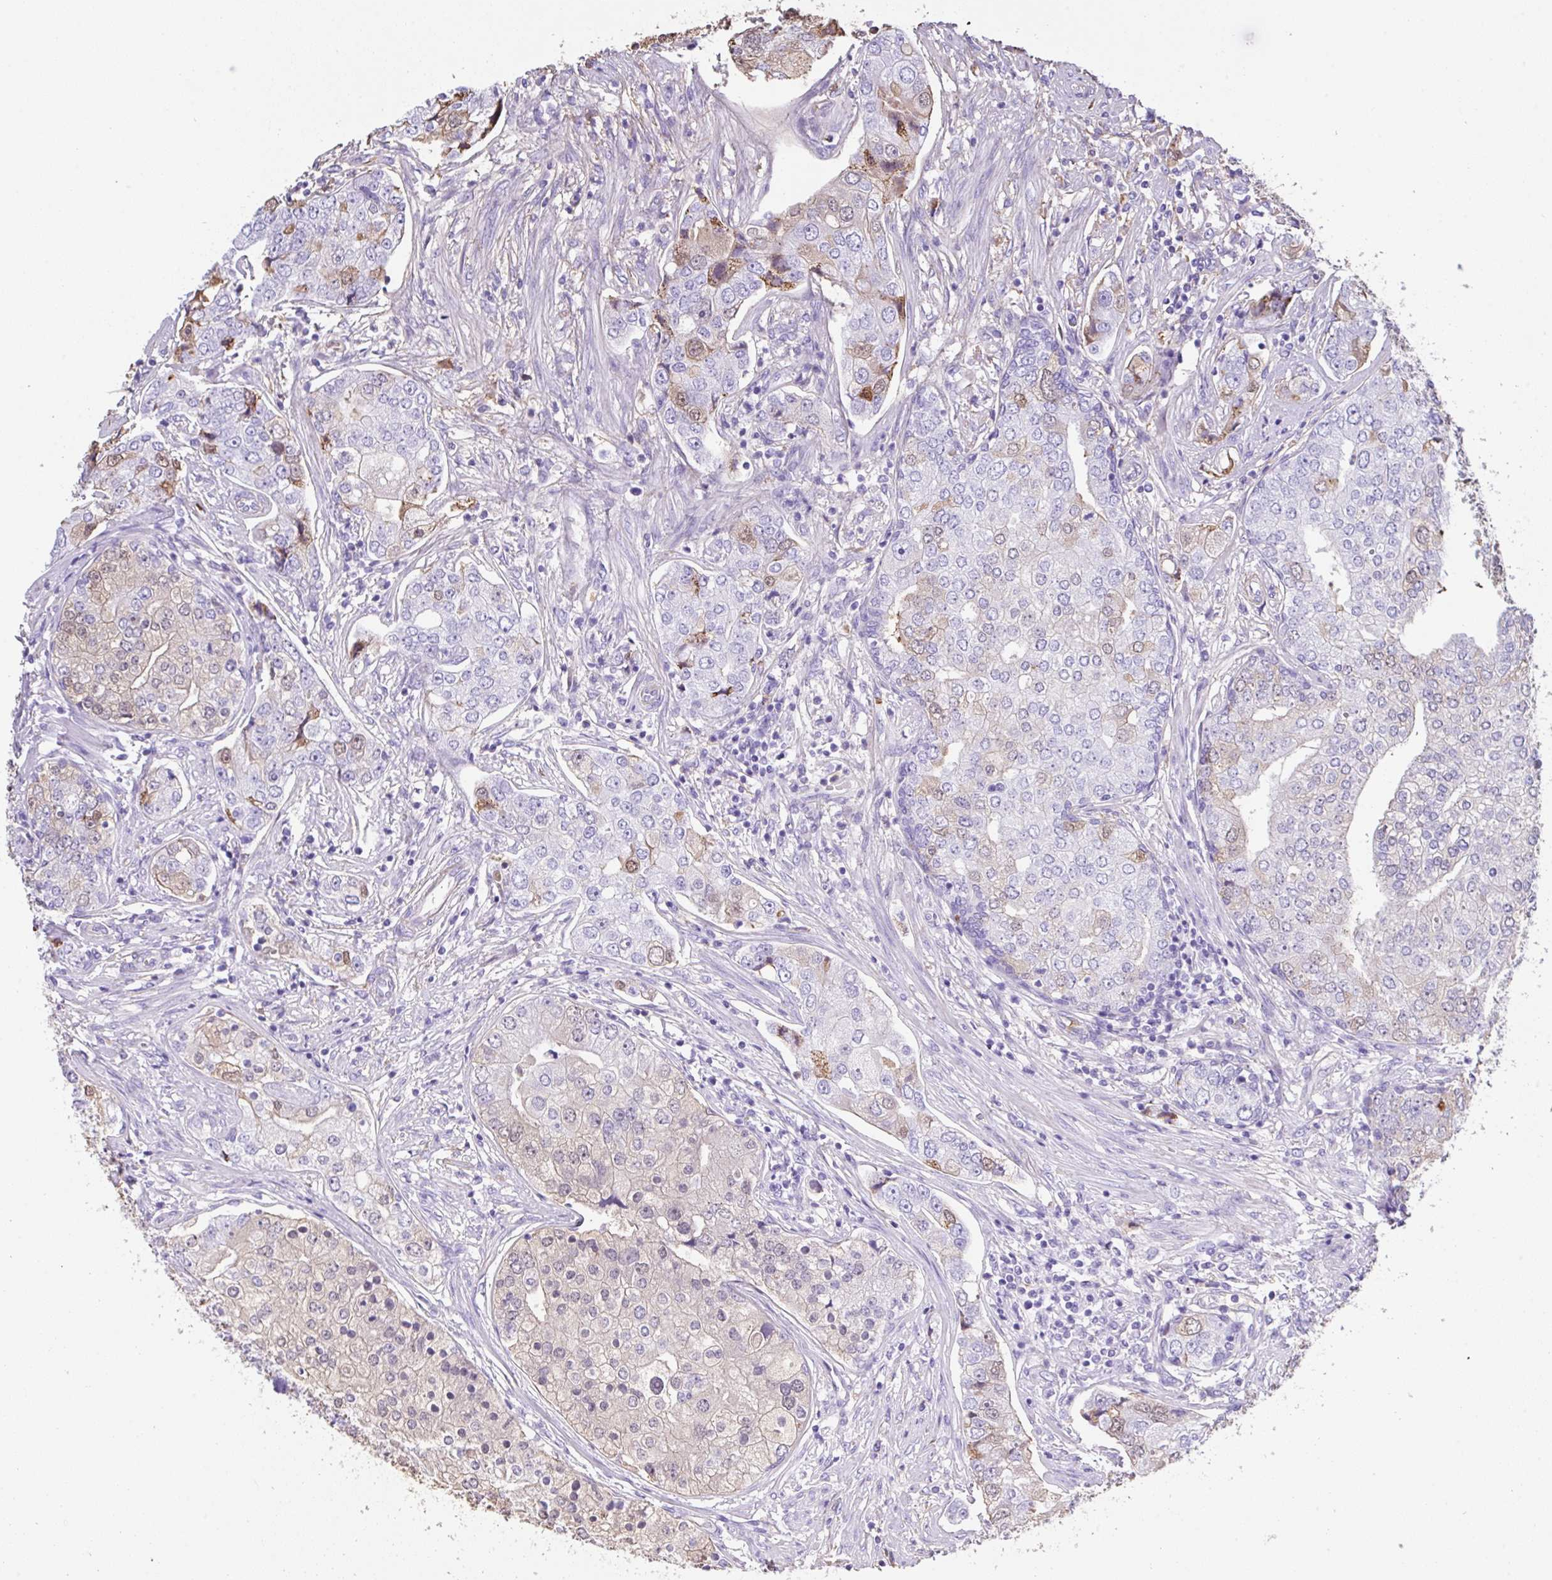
{"staining": {"intensity": "moderate", "quantity": "<25%", "location": "cytoplasmic/membranous"}, "tissue": "prostate cancer", "cell_type": "Tumor cells", "image_type": "cancer", "snomed": [{"axis": "morphology", "description": "Adenocarcinoma, High grade"}, {"axis": "topography", "description": "Prostate"}], "caption": "Protein expression analysis of prostate cancer (high-grade adenocarcinoma) shows moderate cytoplasmic/membranous staining in approximately <25% of tumor cells. Using DAB (brown) and hematoxylin (blue) stains, captured at high magnification using brightfield microscopy.", "gene": "HOXC12", "patient": {"sex": "male", "age": 60}}